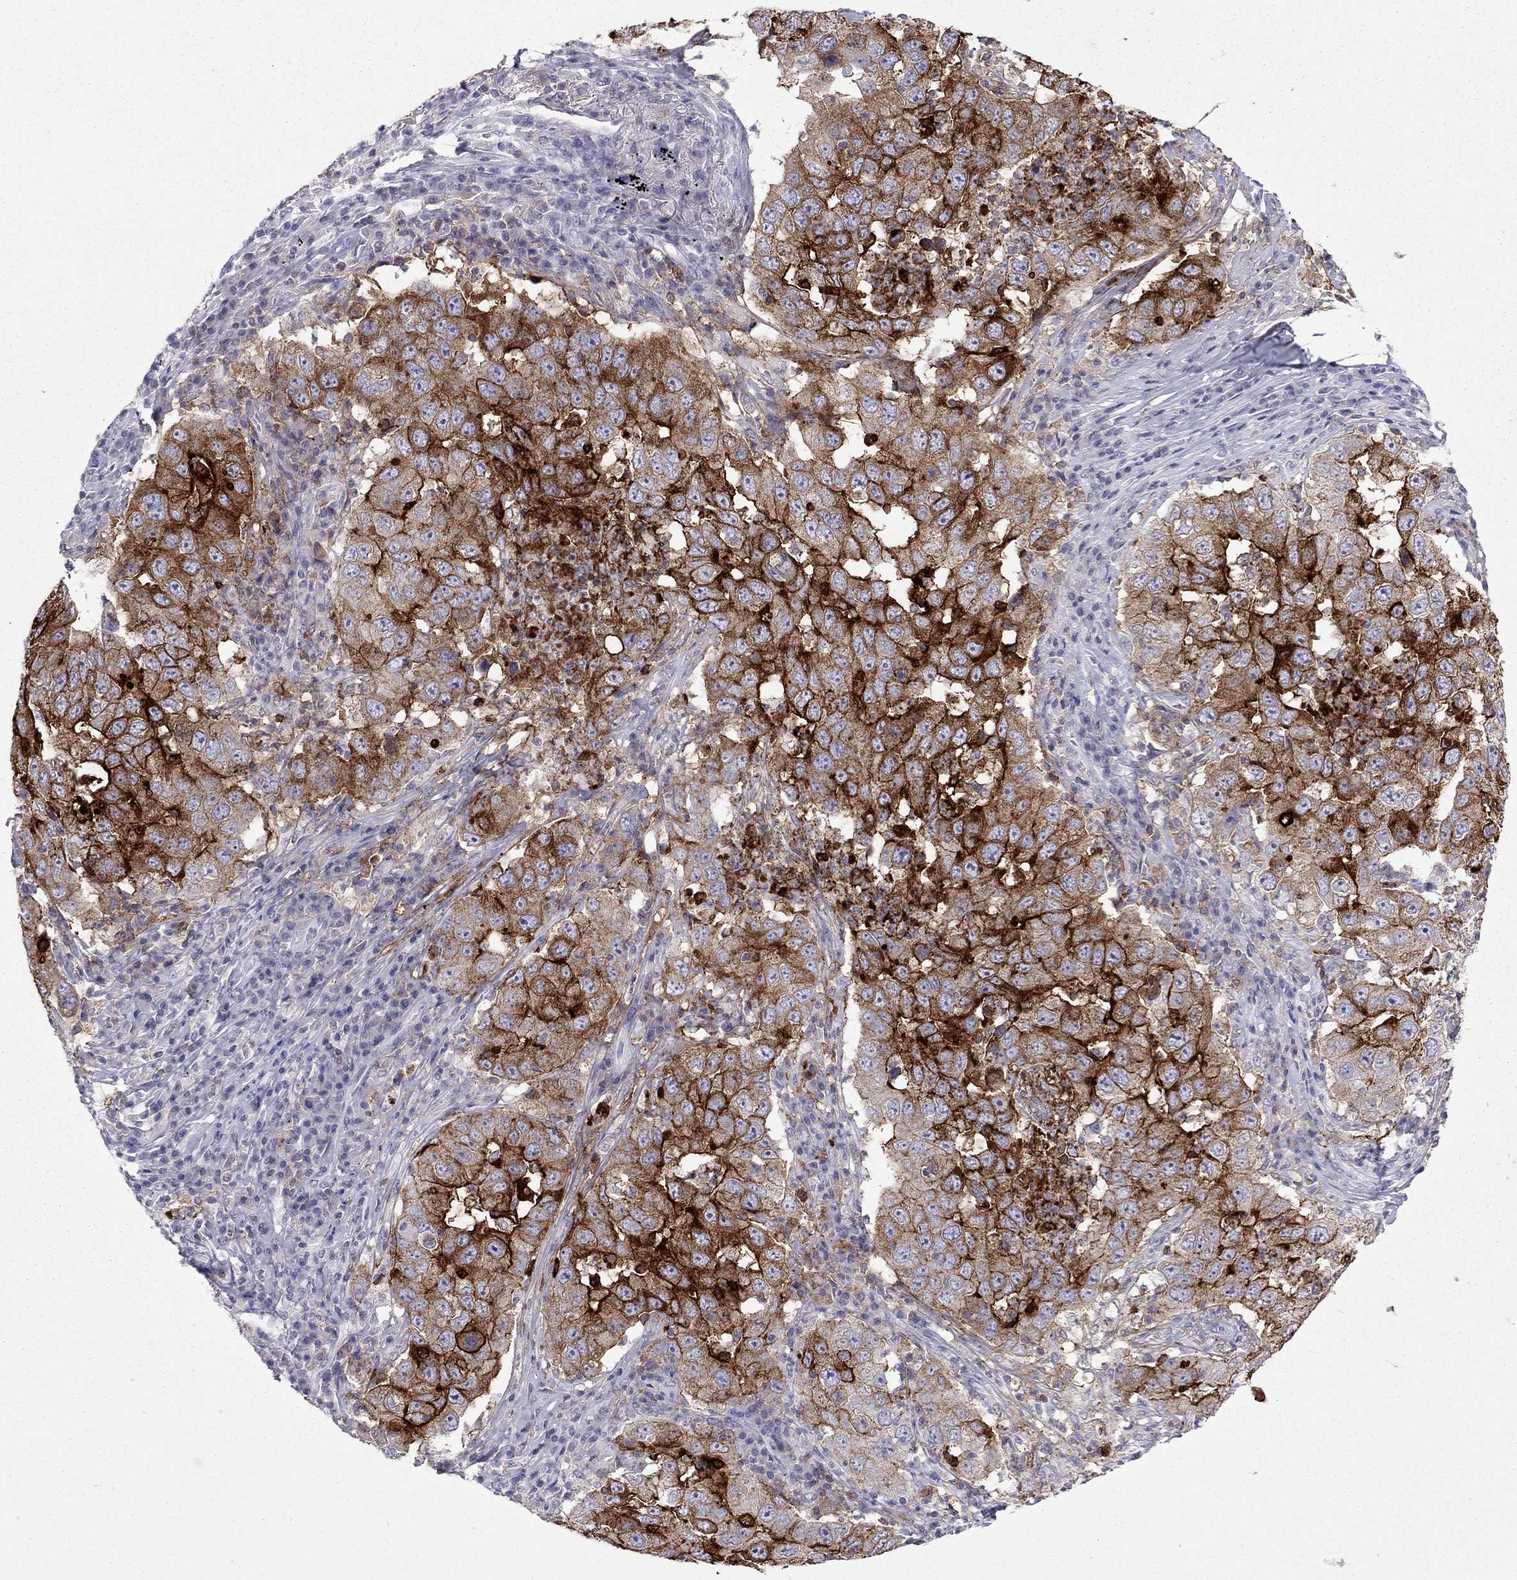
{"staining": {"intensity": "strong", "quantity": ">75%", "location": "cytoplasmic/membranous"}, "tissue": "lung cancer", "cell_type": "Tumor cells", "image_type": "cancer", "snomed": [{"axis": "morphology", "description": "Adenocarcinoma, NOS"}, {"axis": "topography", "description": "Lung"}], "caption": "The immunohistochemical stain shows strong cytoplasmic/membranous staining in tumor cells of lung cancer tissue.", "gene": "MUC16", "patient": {"sex": "male", "age": 73}}